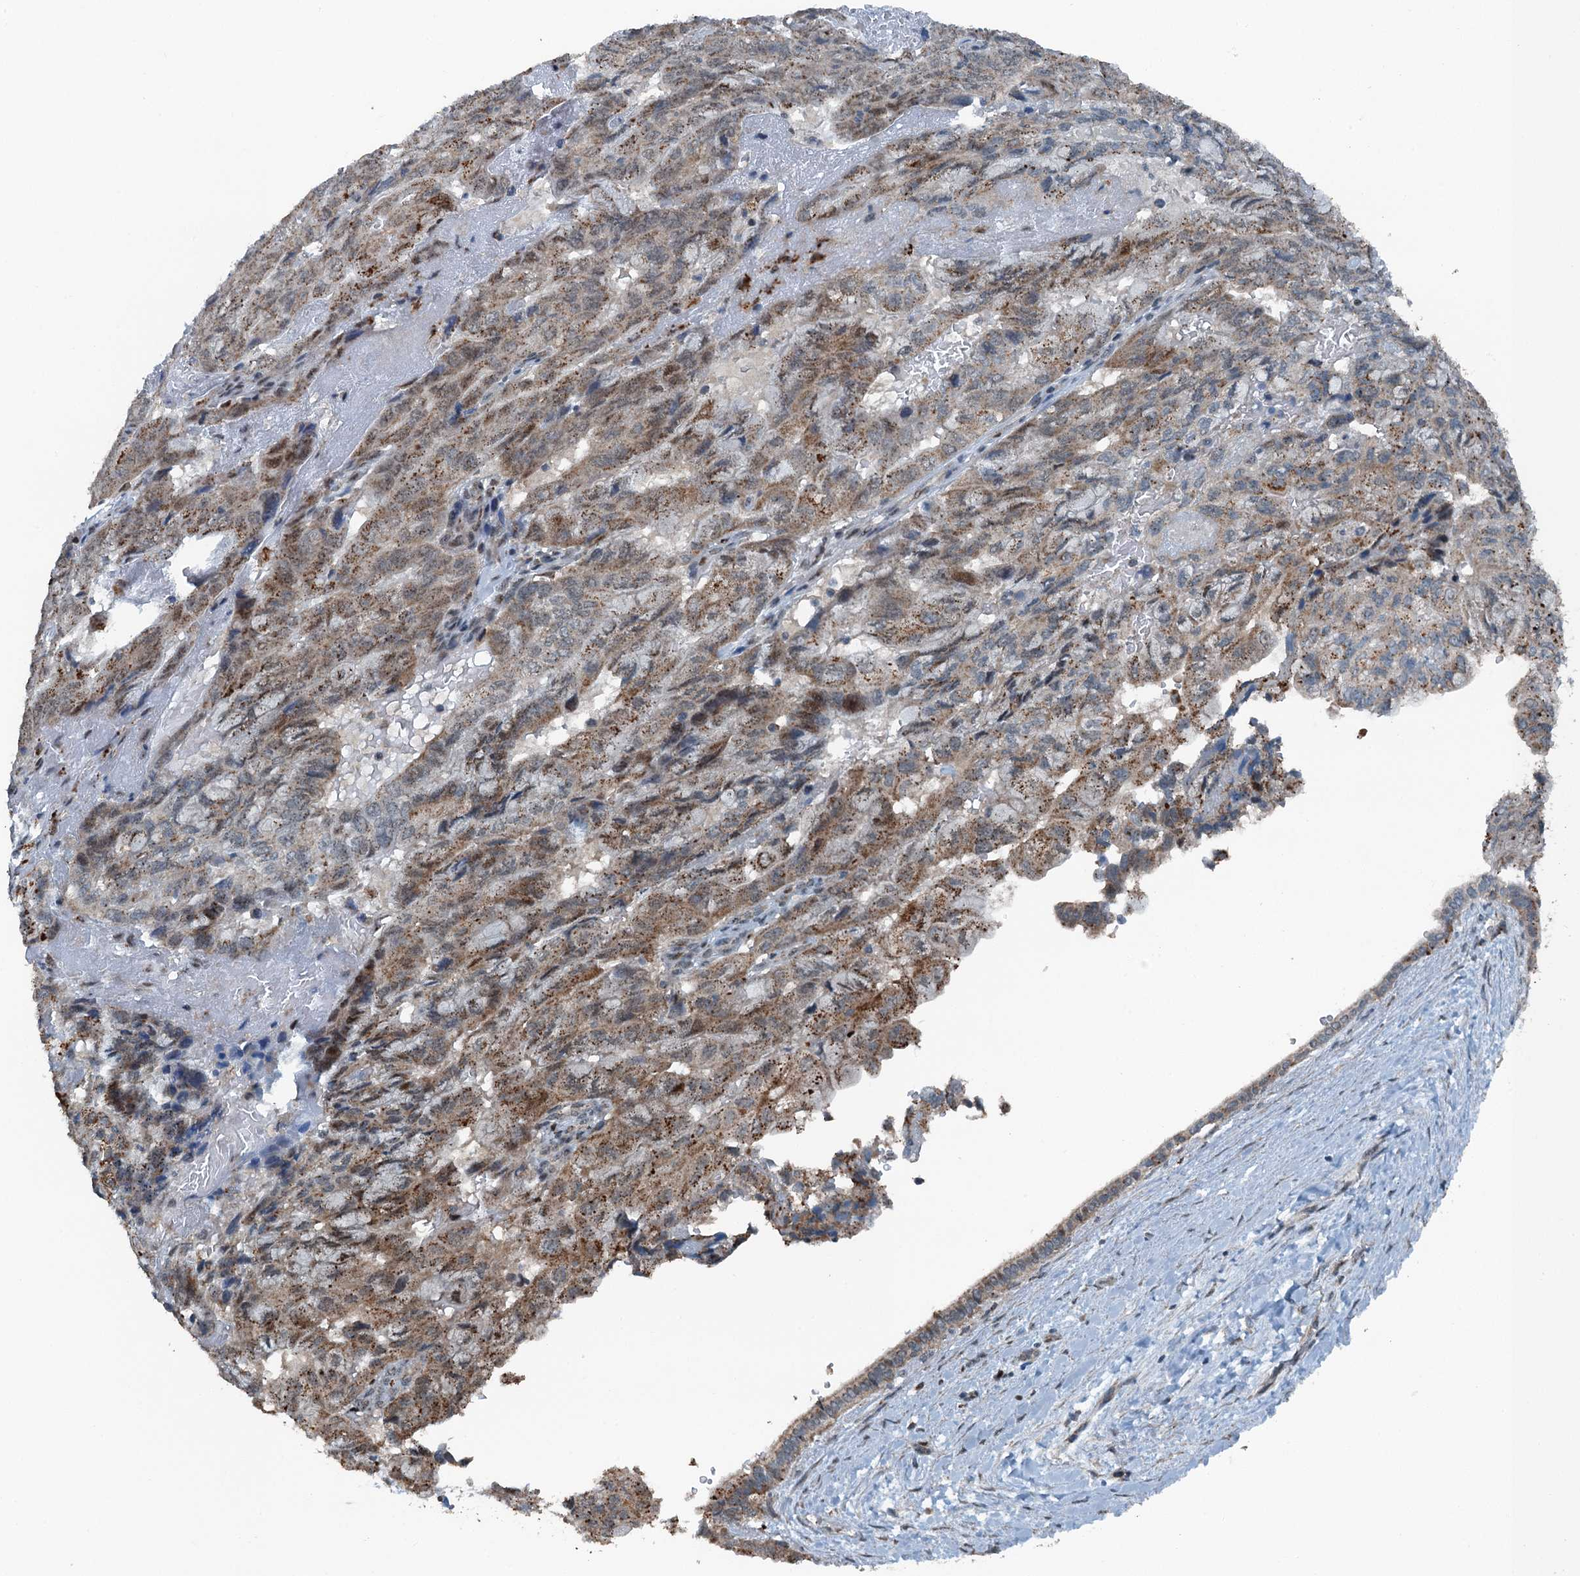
{"staining": {"intensity": "moderate", "quantity": ">75%", "location": "cytoplasmic/membranous"}, "tissue": "pancreatic cancer", "cell_type": "Tumor cells", "image_type": "cancer", "snomed": [{"axis": "morphology", "description": "Adenocarcinoma, NOS"}, {"axis": "topography", "description": "Pancreas"}], "caption": "A brown stain labels moderate cytoplasmic/membranous positivity of a protein in pancreatic adenocarcinoma tumor cells.", "gene": "BMERB1", "patient": {"sex": "male", "age": 51}}